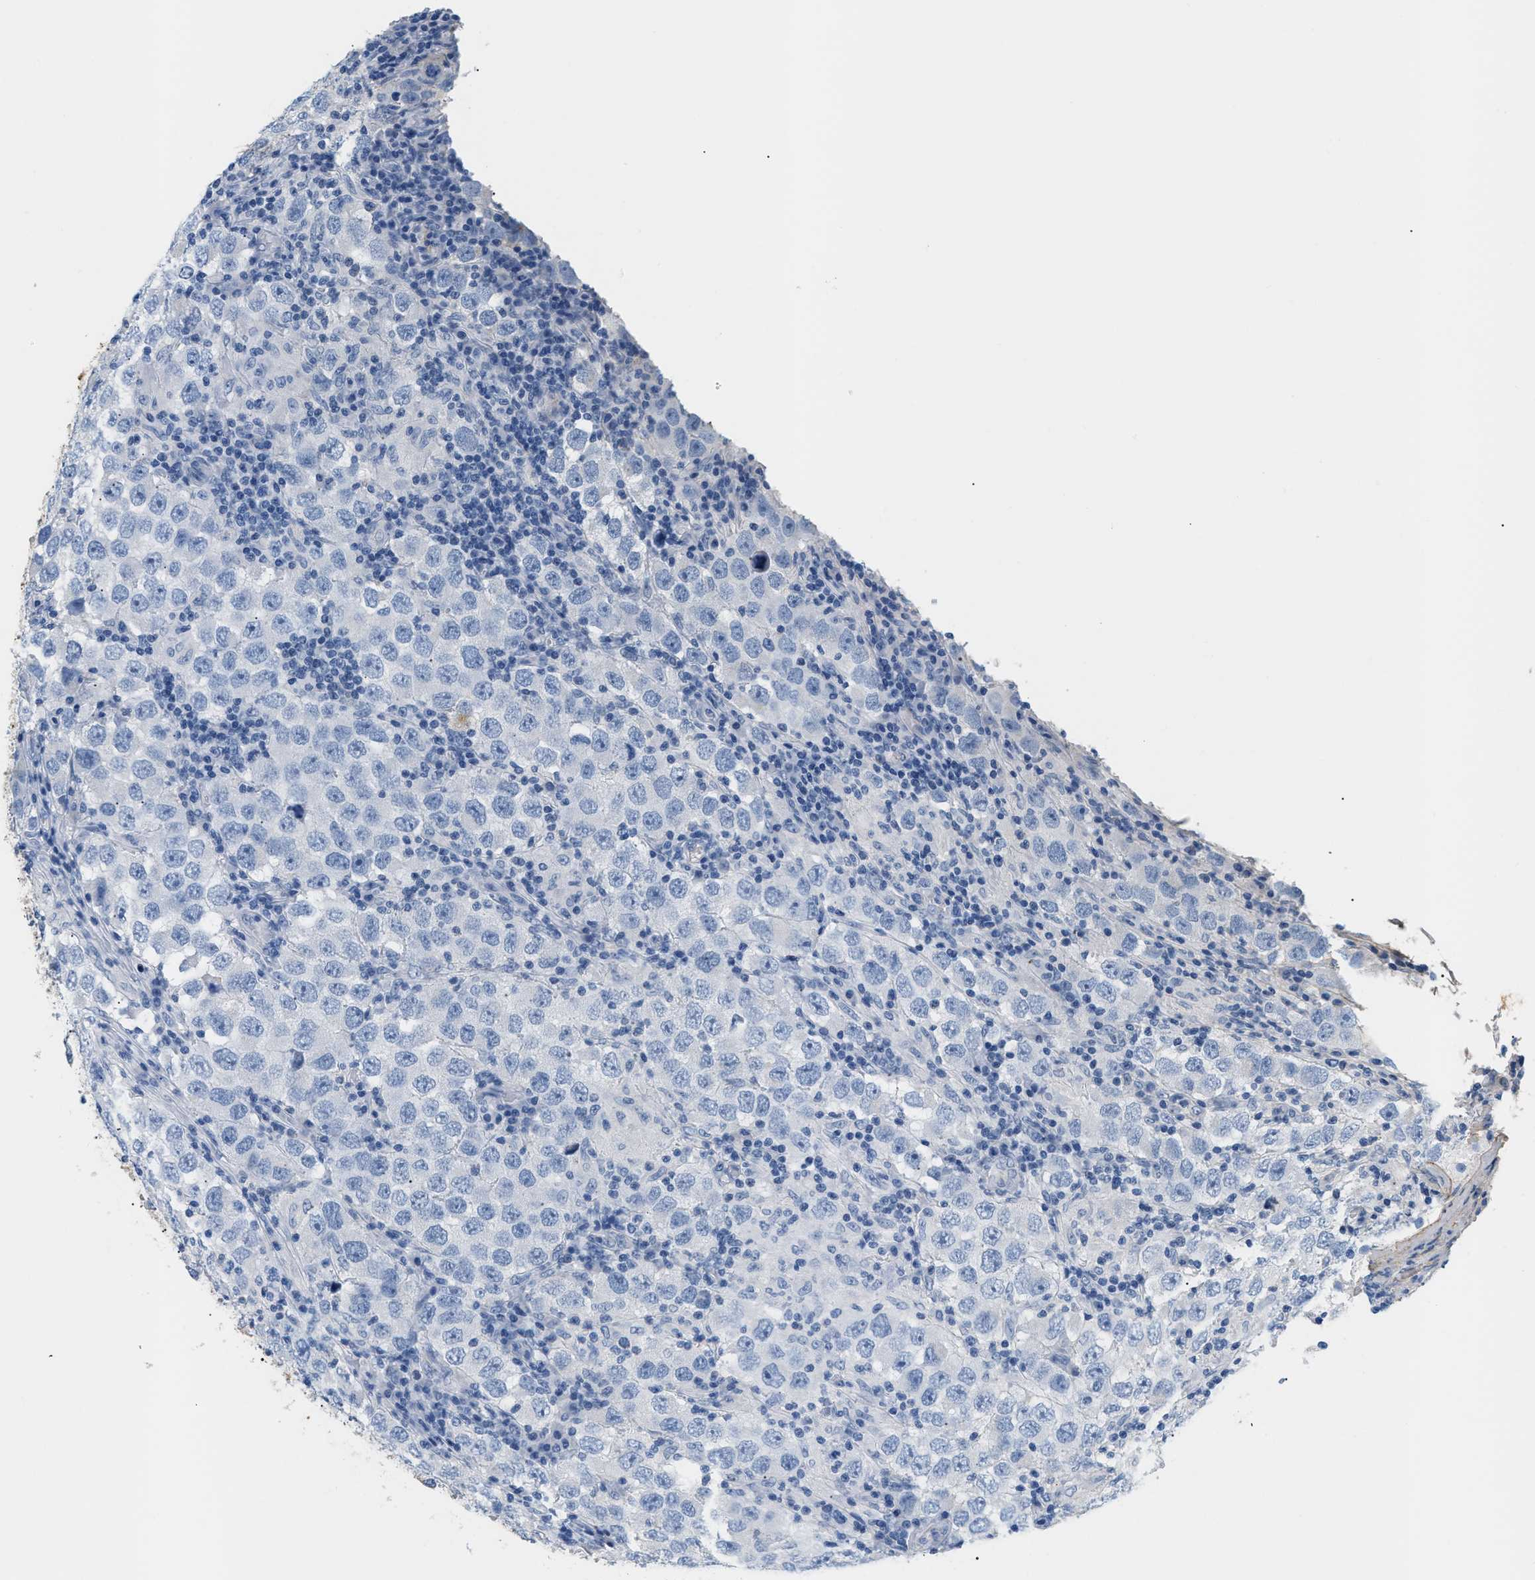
{"staining": {"intensity": "negative", "quantity": "none", "location": "none"}, "tissue": "testis cancer", "cell_type": "Tumor cells", "image_type": "cancer", "snomed": [{"axis": "morphology", "description": "Carcinoma, Embryonal, NOS"}, {"axis": "topography", "description": "Testis"}], "caption": "This is a photomicrograph of immunohistochemistry staining of testis embryonal carcinoma, which shows no staining in tumor cells.", "gene": "CFH", "patient": {"sex": "male", "age": 21}}